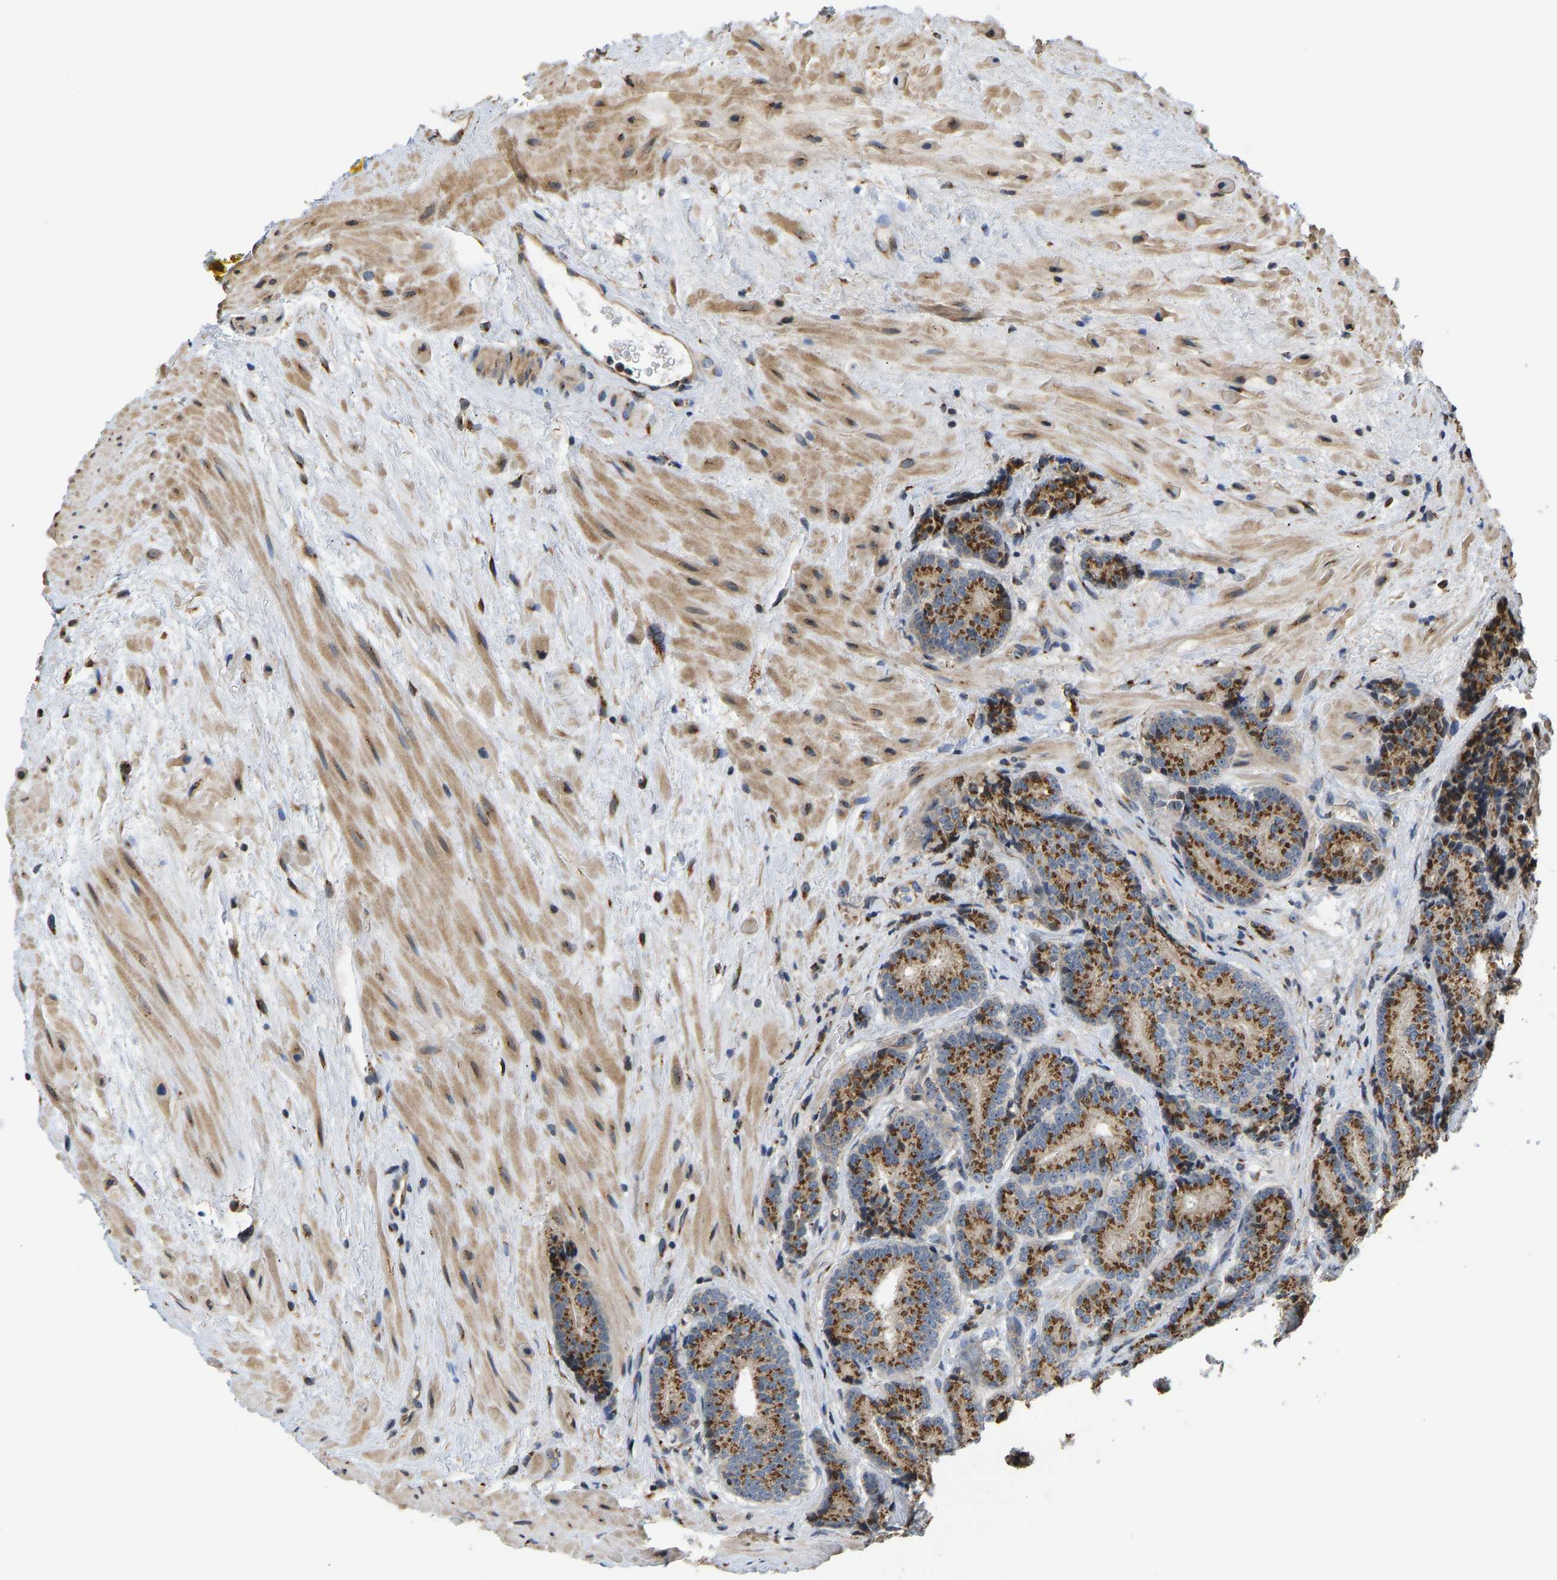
{"staining": {"intensity": "strong", "quantity": ">75%", "location": "cytoplasmic/membranous"}, "tissue": "prostate cancer", "cell_type": "Tumor cells", "image_type": "cancer", "snomed": [{"axis": "morphology", "description": "Adenocarcinoma, High grade"}, {"axis": "topography", "description": "Prostate"}], "caption": "Protein staining of prostate high-grade adenocarcinoma tissue reveals strong cytoplasmic/membranous staining in approximately >75% of tumor cells. The protein is shown in brown color, while the nuclei are stained blue.", "gene": "YIPF4", "patient": {"sex": "male", "age": 61}}